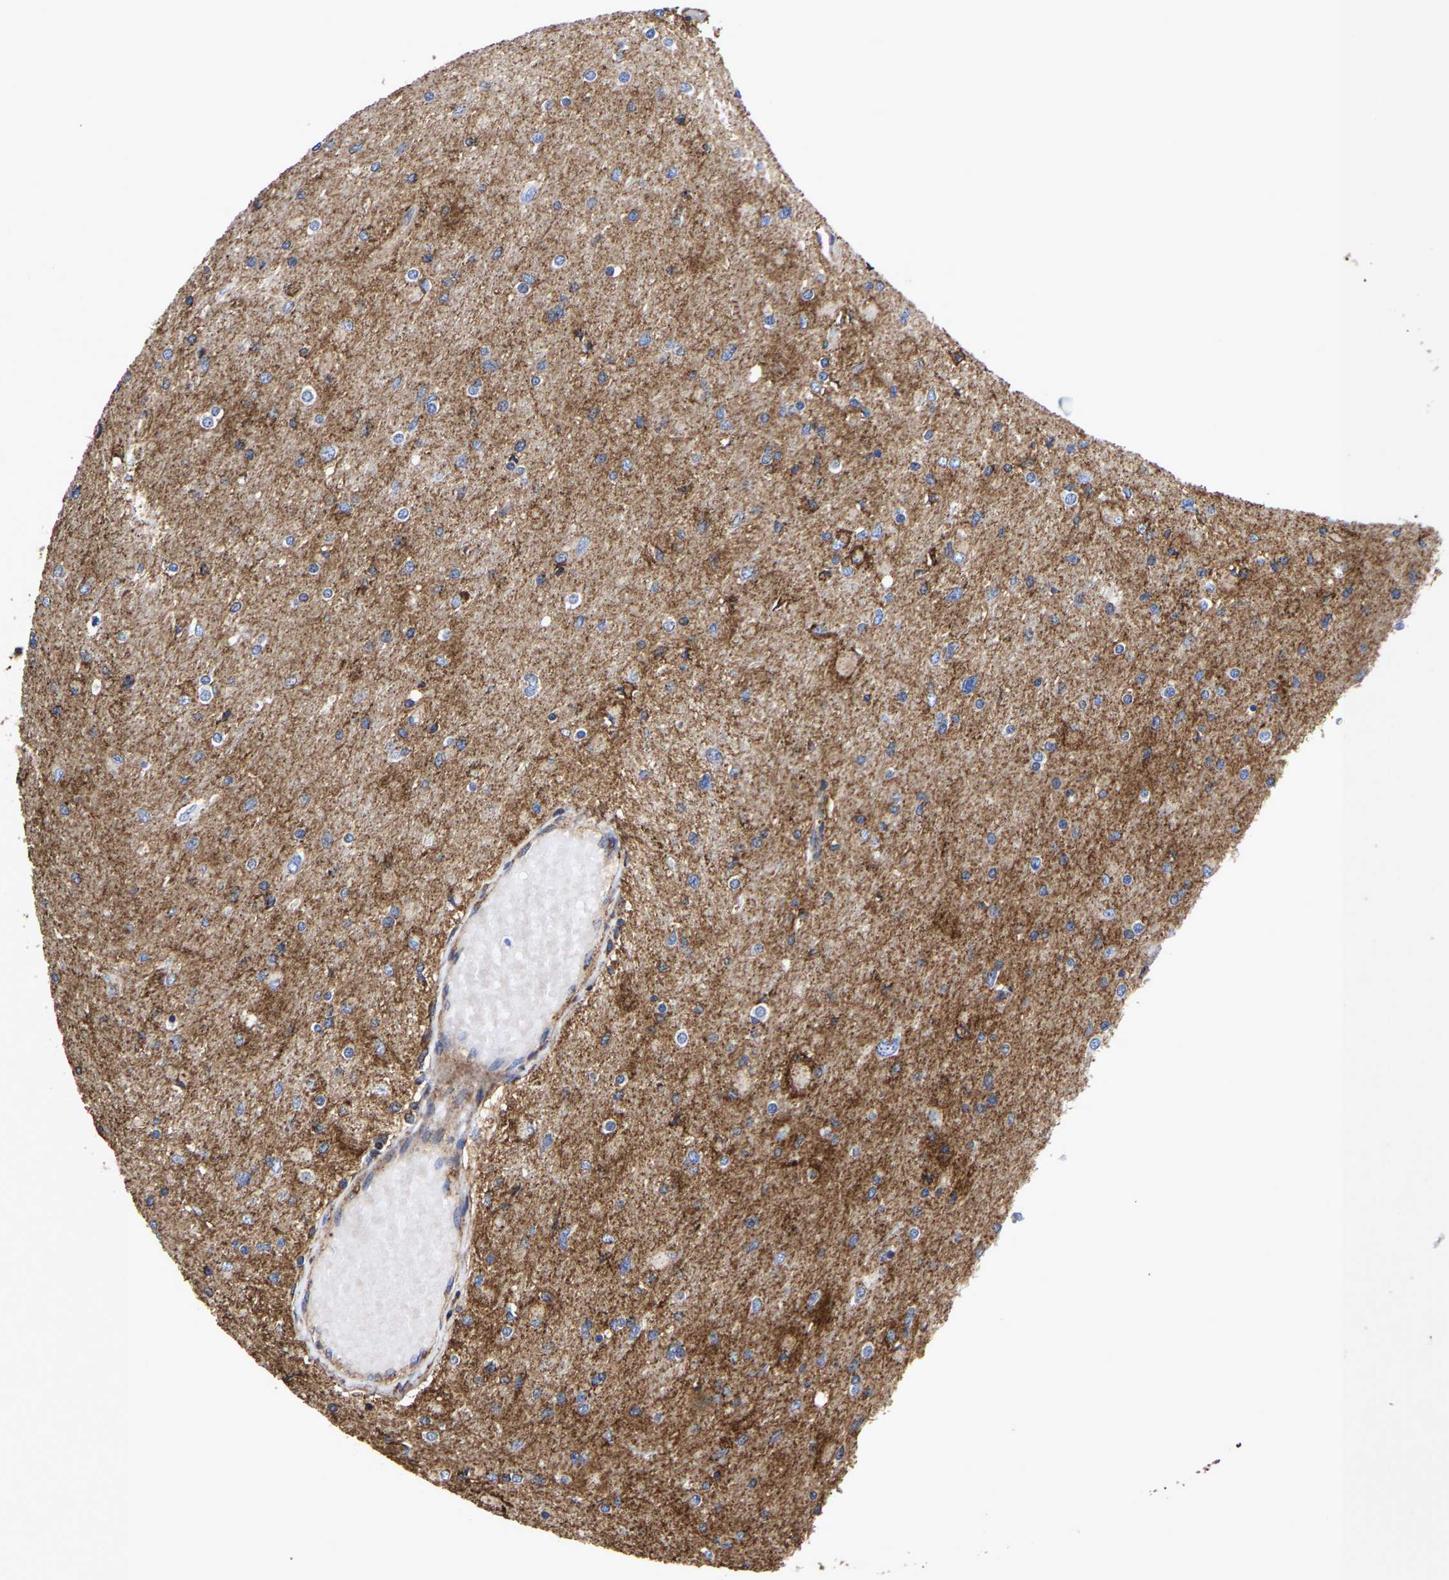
{"staining": {"intensity": "negative", "quantity": "none", "location": "none"}, "tissue": "glioma", "cell_type": "Tumor cells", "image_type": "cancer", "snomed": [{"axis": "morphology", "description": "Glioma, malignant, High grade"}, {"axis": "topography", "description": "Cerebral cortex"}], "caption": "This is an immunohistochemistry (IHC) micrograph of human high-grade glioma (malignant). There is no staining in tumor cells.", "gene": "LIF", "patient": {"sex": "female", "age": 36}}